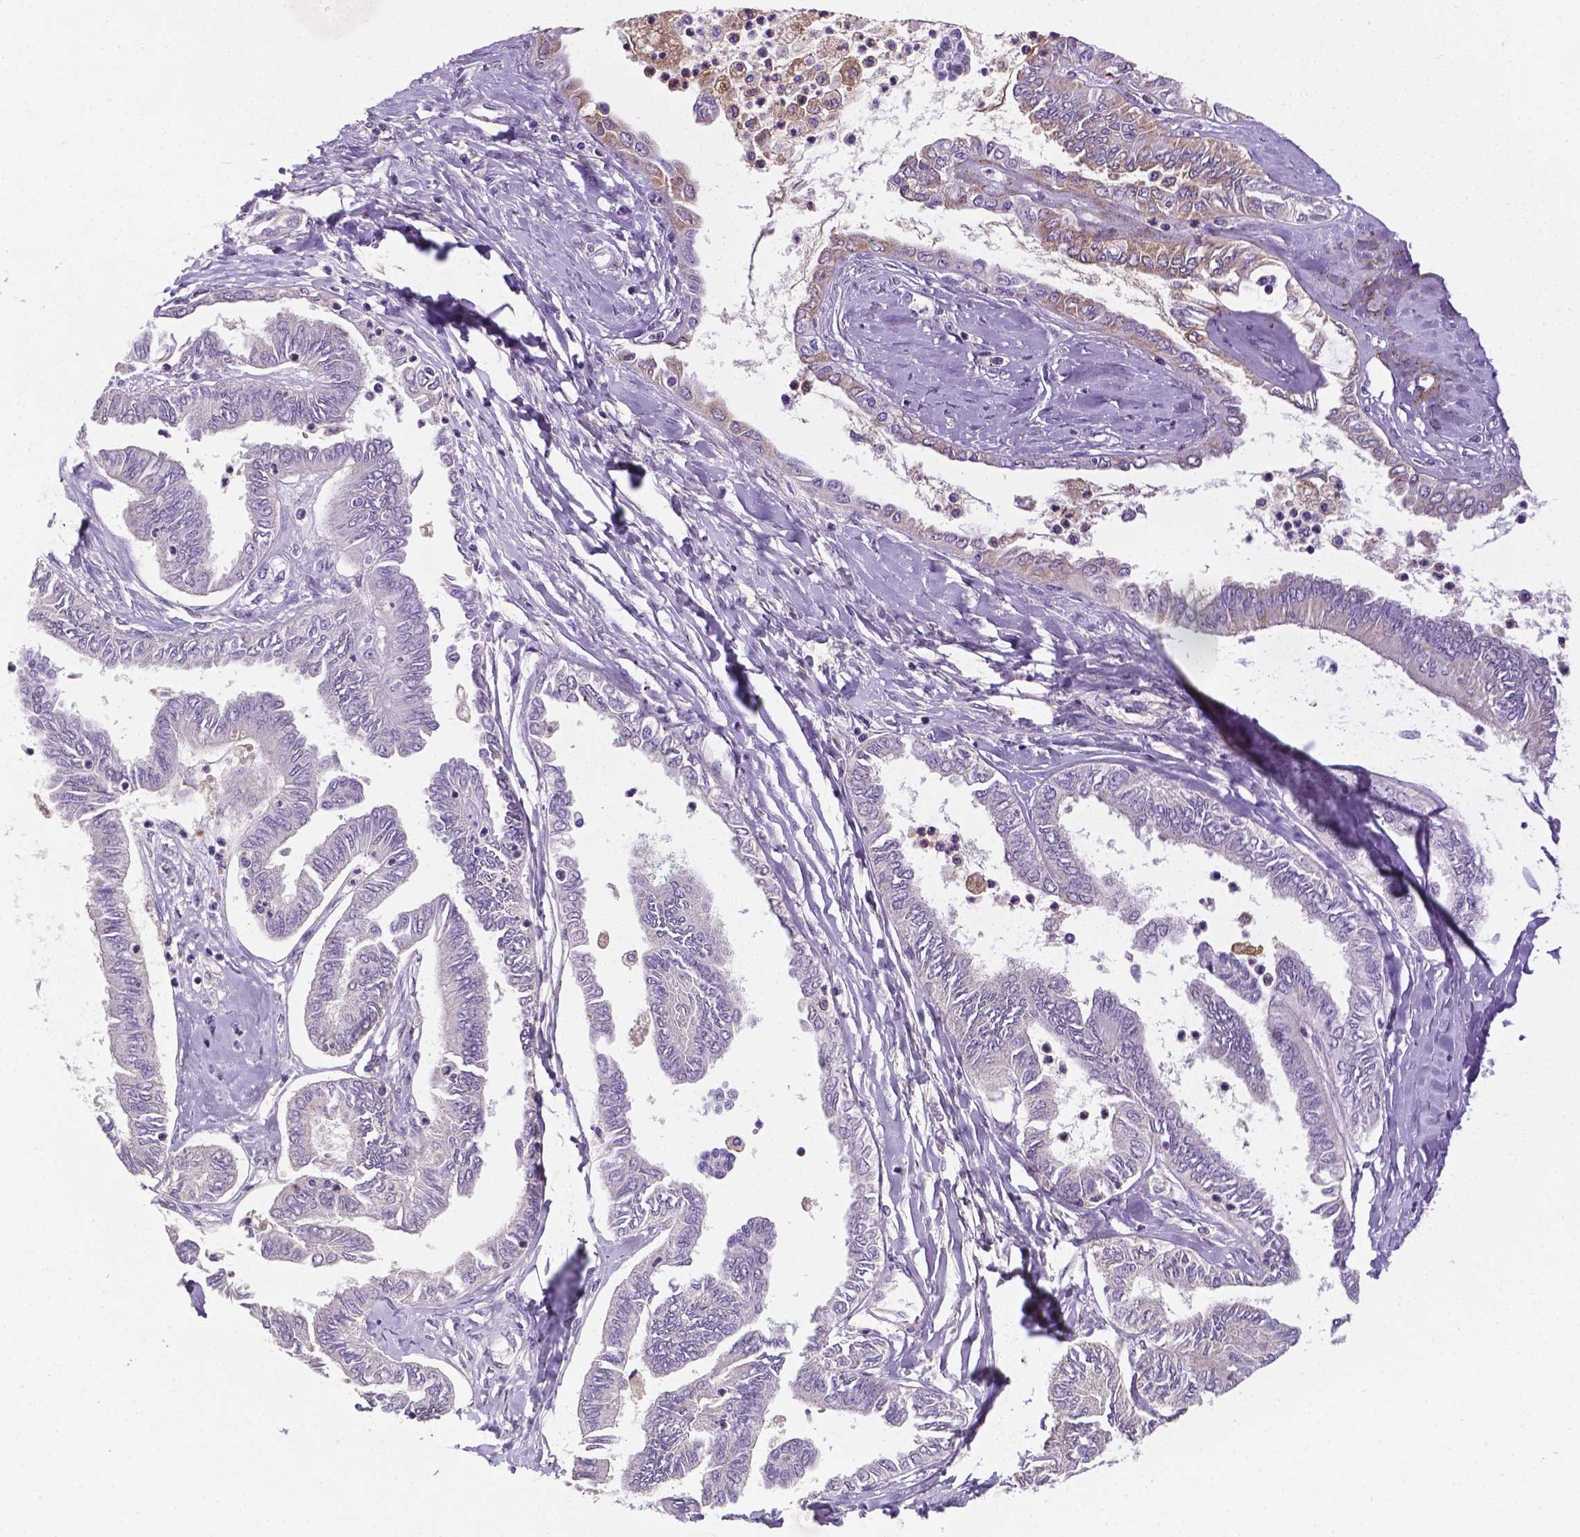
{"staining": {"intensity": "weak", "quantity": "<25%", "location": "cytoplasmic/membranous"}, "tissue": "ovarian cancer", "cell_type": "Tumor cells", "image_type": "cancer", "snomed": [{"axis": "morphology", "description": "Carcinoma, endometroid"}, {"axis": "topography", "description": "Ovary"}], "caption": "Immunohistochemistry of ovarian cancer (endometroid carcinoma) reveals no positivity in tumor cells. The staining is performed using DAB brown chromogen with nuclei counter-stained in using hematoxylin.", "gene": "APOE", "patient": {"sex": "female", "age": 70}}